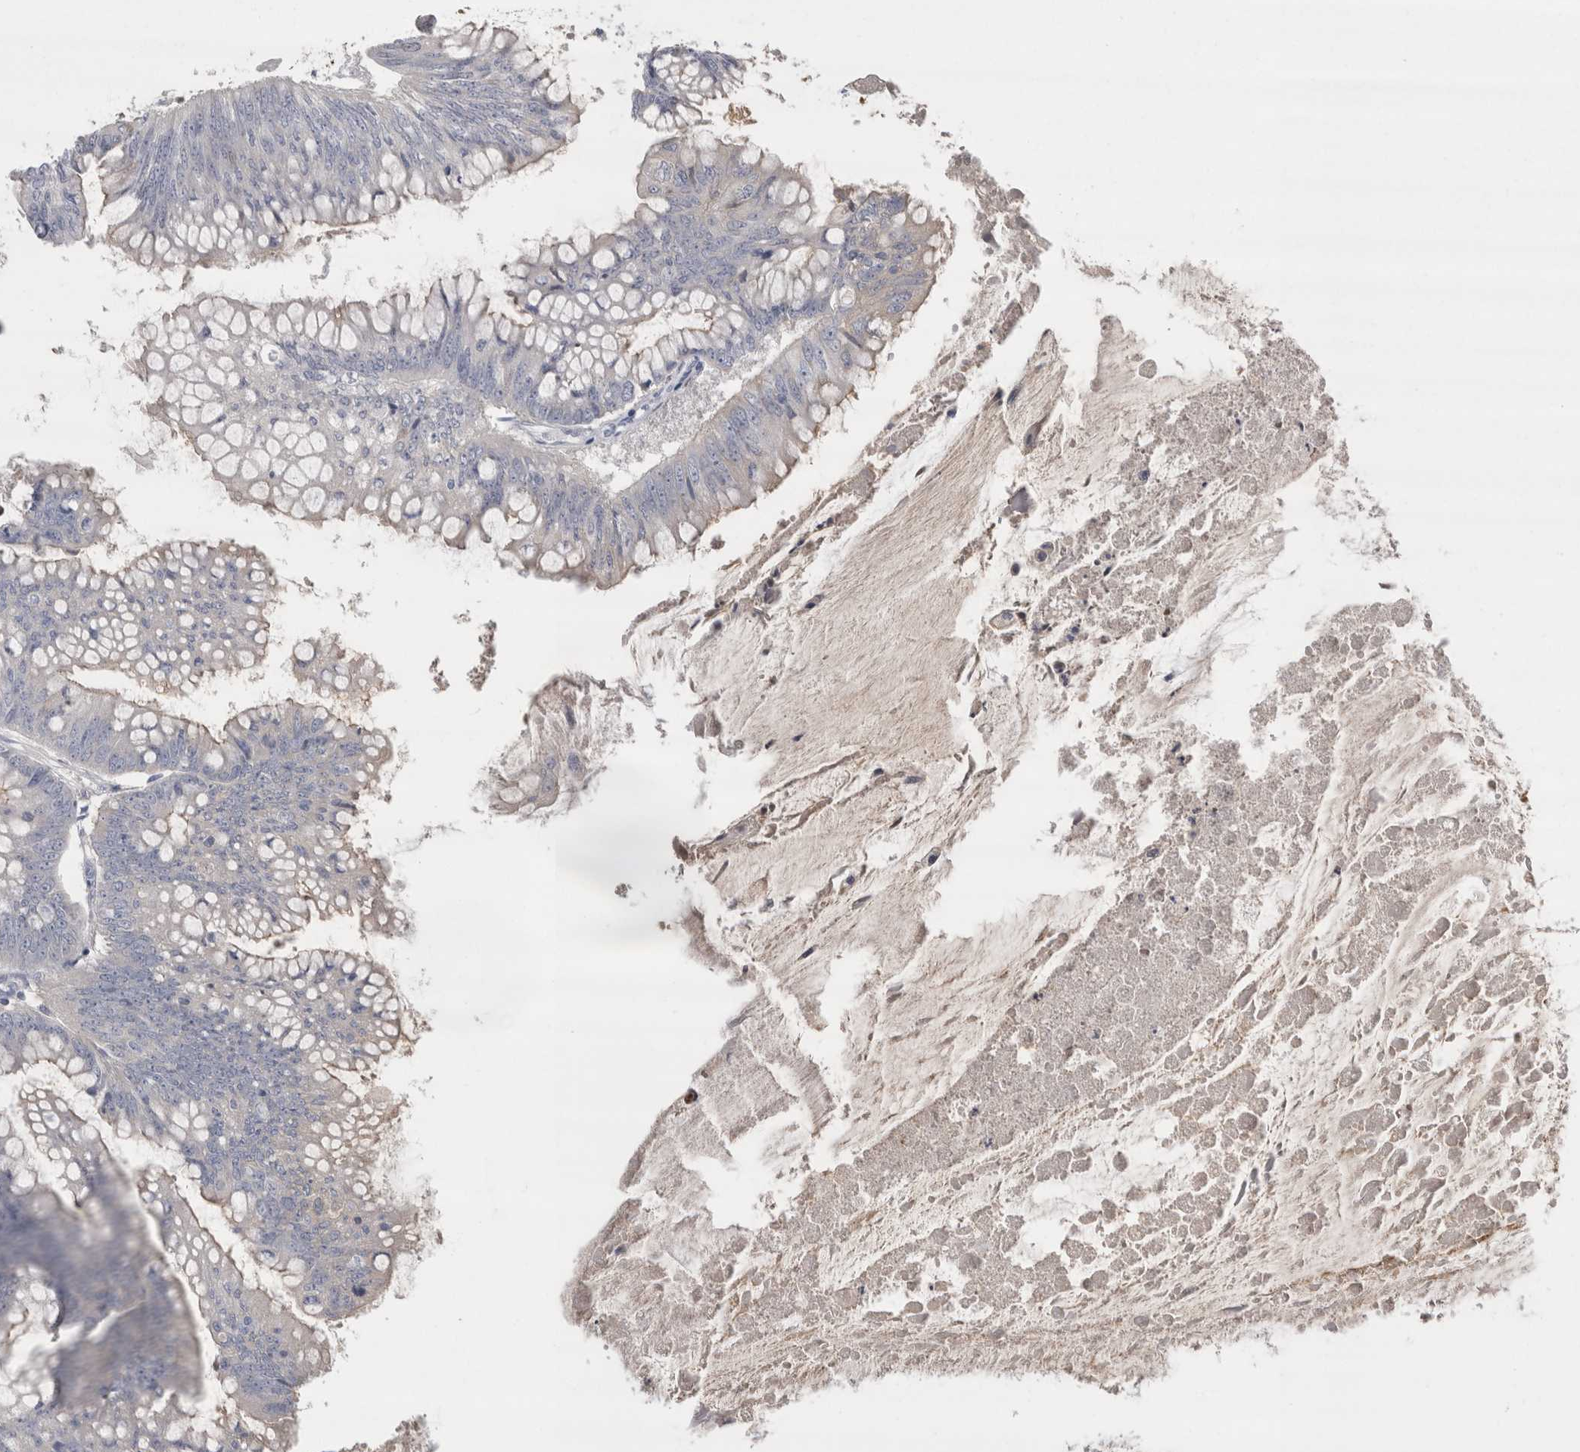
{"staining": {"intensity": "negative", "quantity": "none", "location": "none"}, "tissue": "colorectal cancer", "cell_type": "Tumor cells", "image_type": "cancer", "snomed": [{"axis": "morphology", "description": "Adenoma, NOS"}, {"axis": "morphology", "description": "Adenocarcinoma, NOS"}, {"axis": "topography", "description": "Colon"}], "caption": "An immunohistochemistry micrograph of colorectal adenoma is shown. There is no staining in tumor cells of colorectal adenoma.", "gene": "REG1A", "patient": {"sex": "male", "age": 79}}